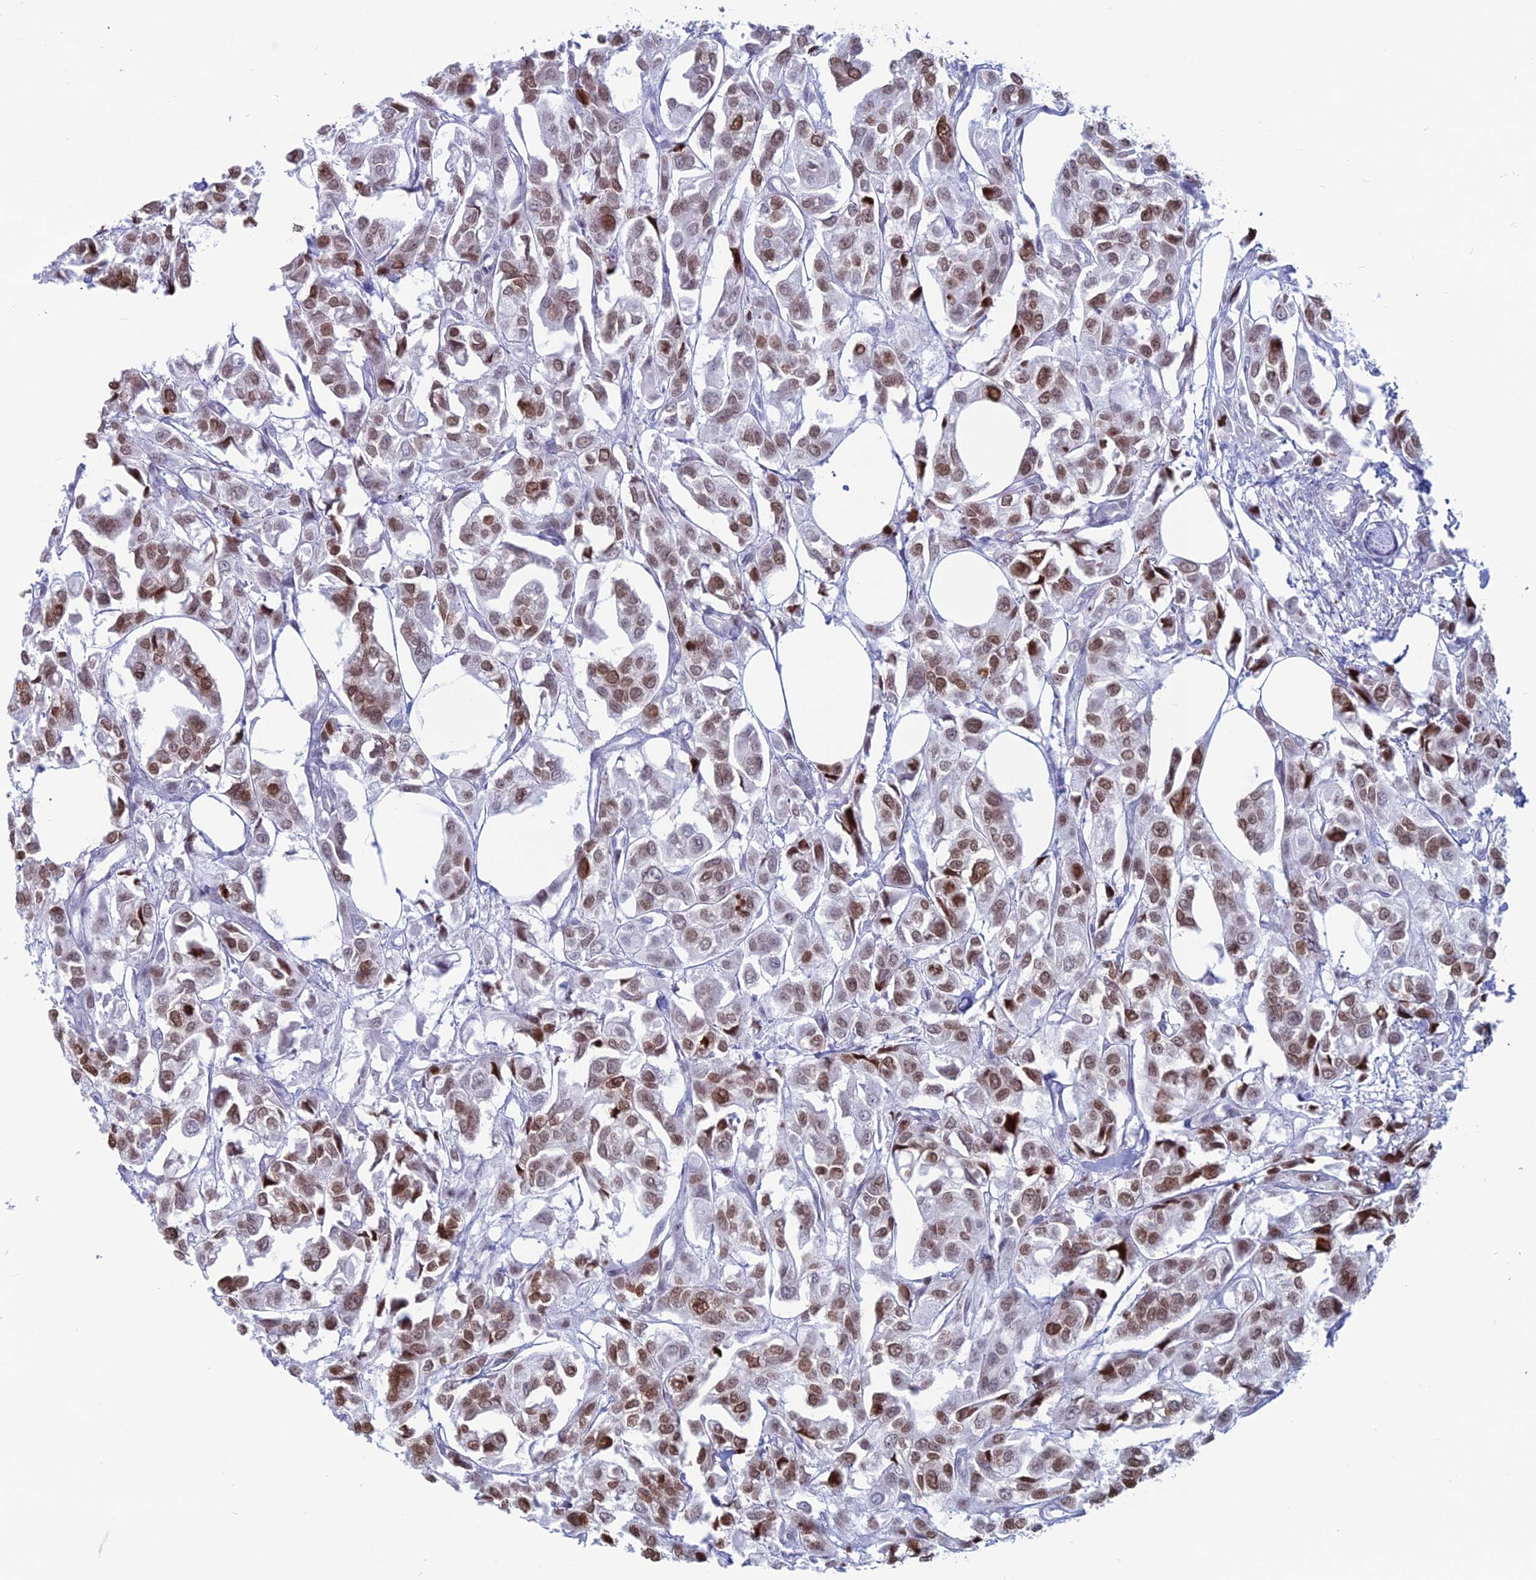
{"staining": {"intensity": "moderate", "quantity": ">75%", "location": "nuclear"}, "tissue": "urothelial cancer", "cell_type": "Tumor cells", "image_type": "cancer", "snomed": [{"axis": "morphology", "description": "Urothelial carcinoma, High grade"}, {"axis": "topography", "description": "Urinary bladder"}], "caption": "Human high-grade urothelial carcinoma stained with a brown dye reveals moderate nuclear positive staining in about >75% of tumor cells.", "gene": "CERS6", "patient": {"sex": "male", "age": 67}}